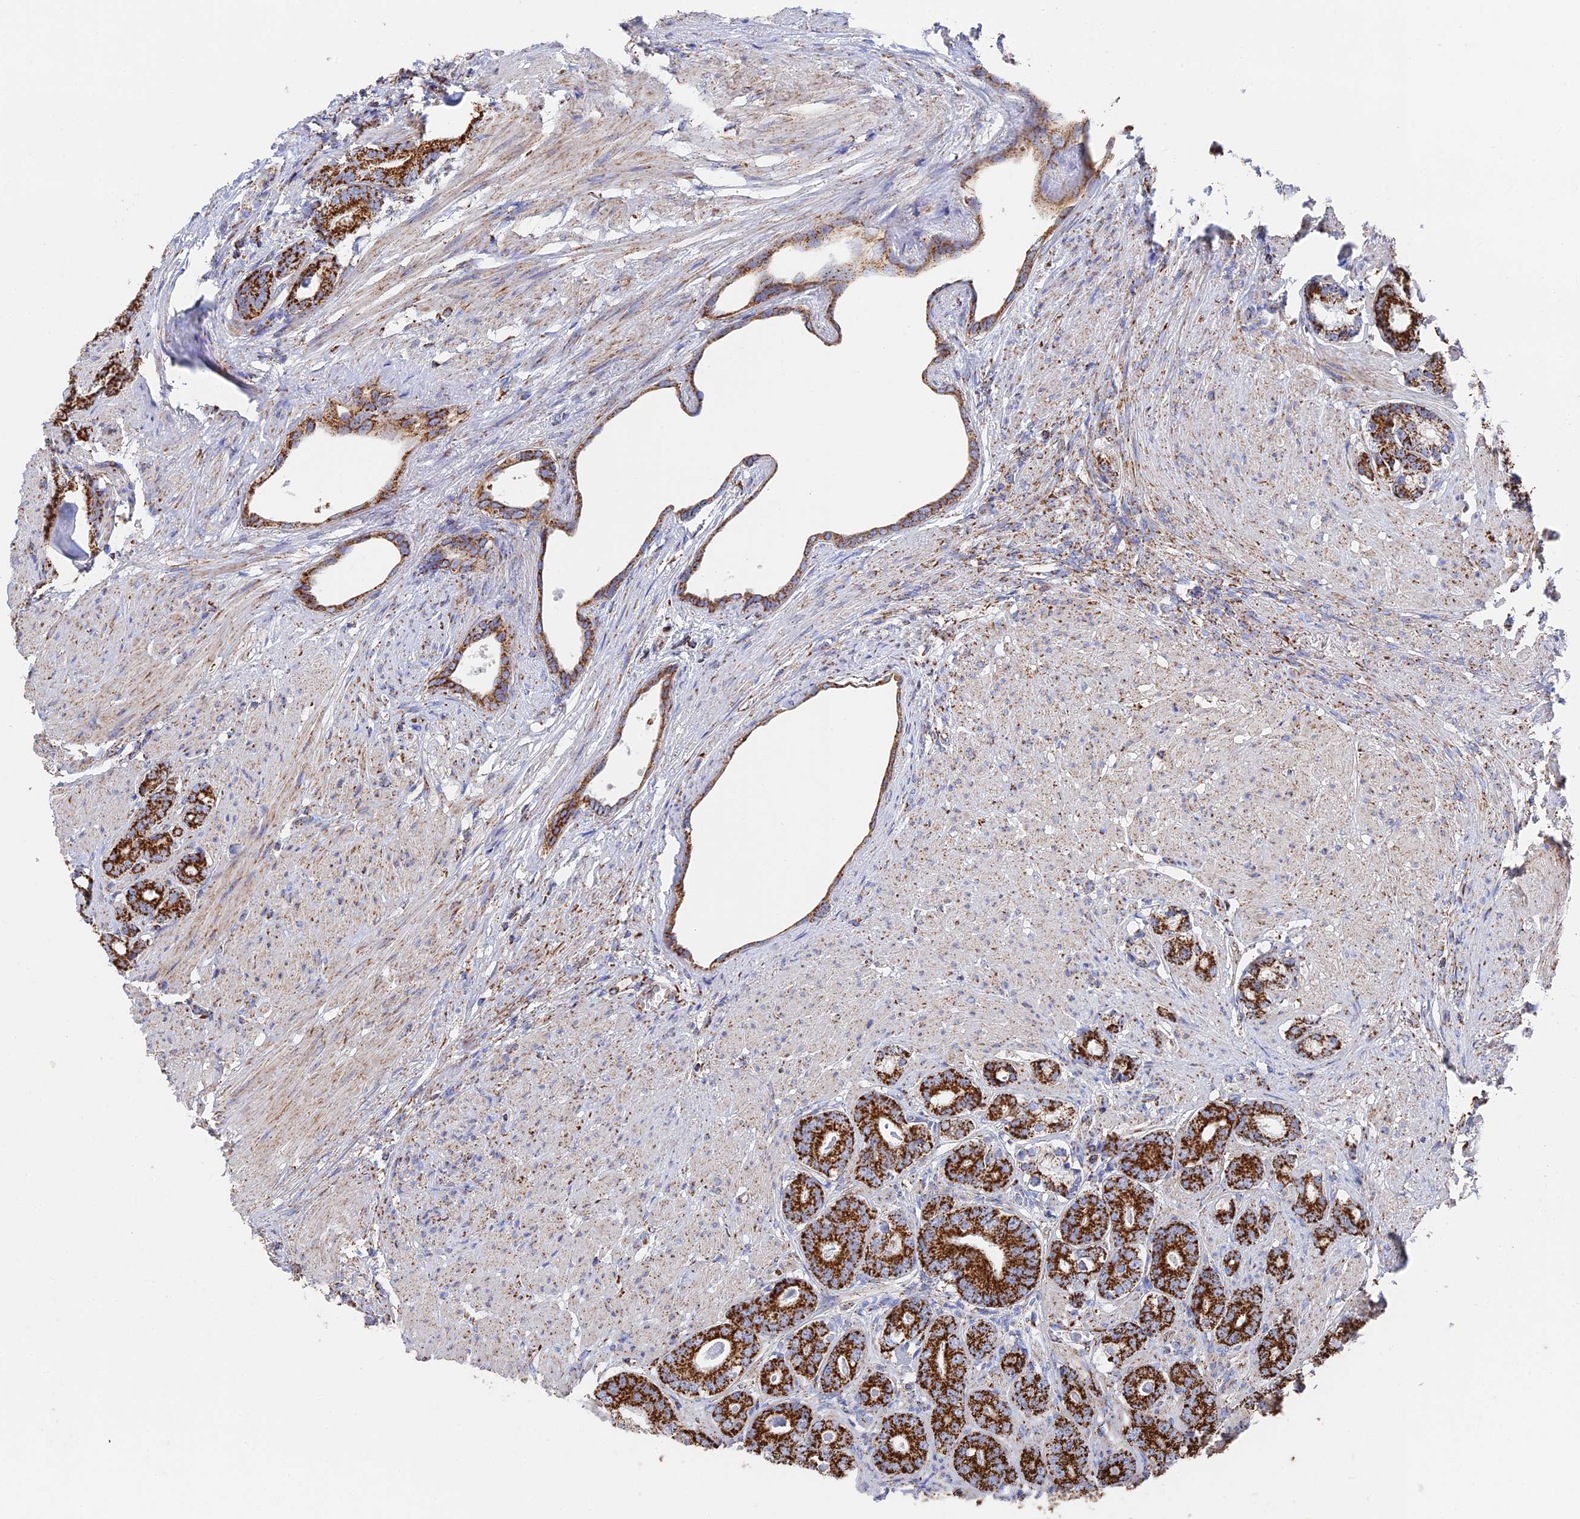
{"staining": {"intensity": "strong", "quantity": ">75%", "location": "cytoplasmic/membranous"}, "tissue": "prostate cancer", "cell_type": "Tumor cells", "image_type": "cancer", "snomed": [{"axis": "morphology", "description": "Adenocarcinoma, Low grade"}, {"axis": "topography", "description": "Prostate"}], "caption": "Tumor cells demonstrate high levels of strong cytoplasmic/membranous staining in about >75% of cells in human prostate cancer. (Brightfield microscopy of DAB IHC at high magnification).", "gene": "HAUS8", "patient": {"sex": "male", "age": 71}}